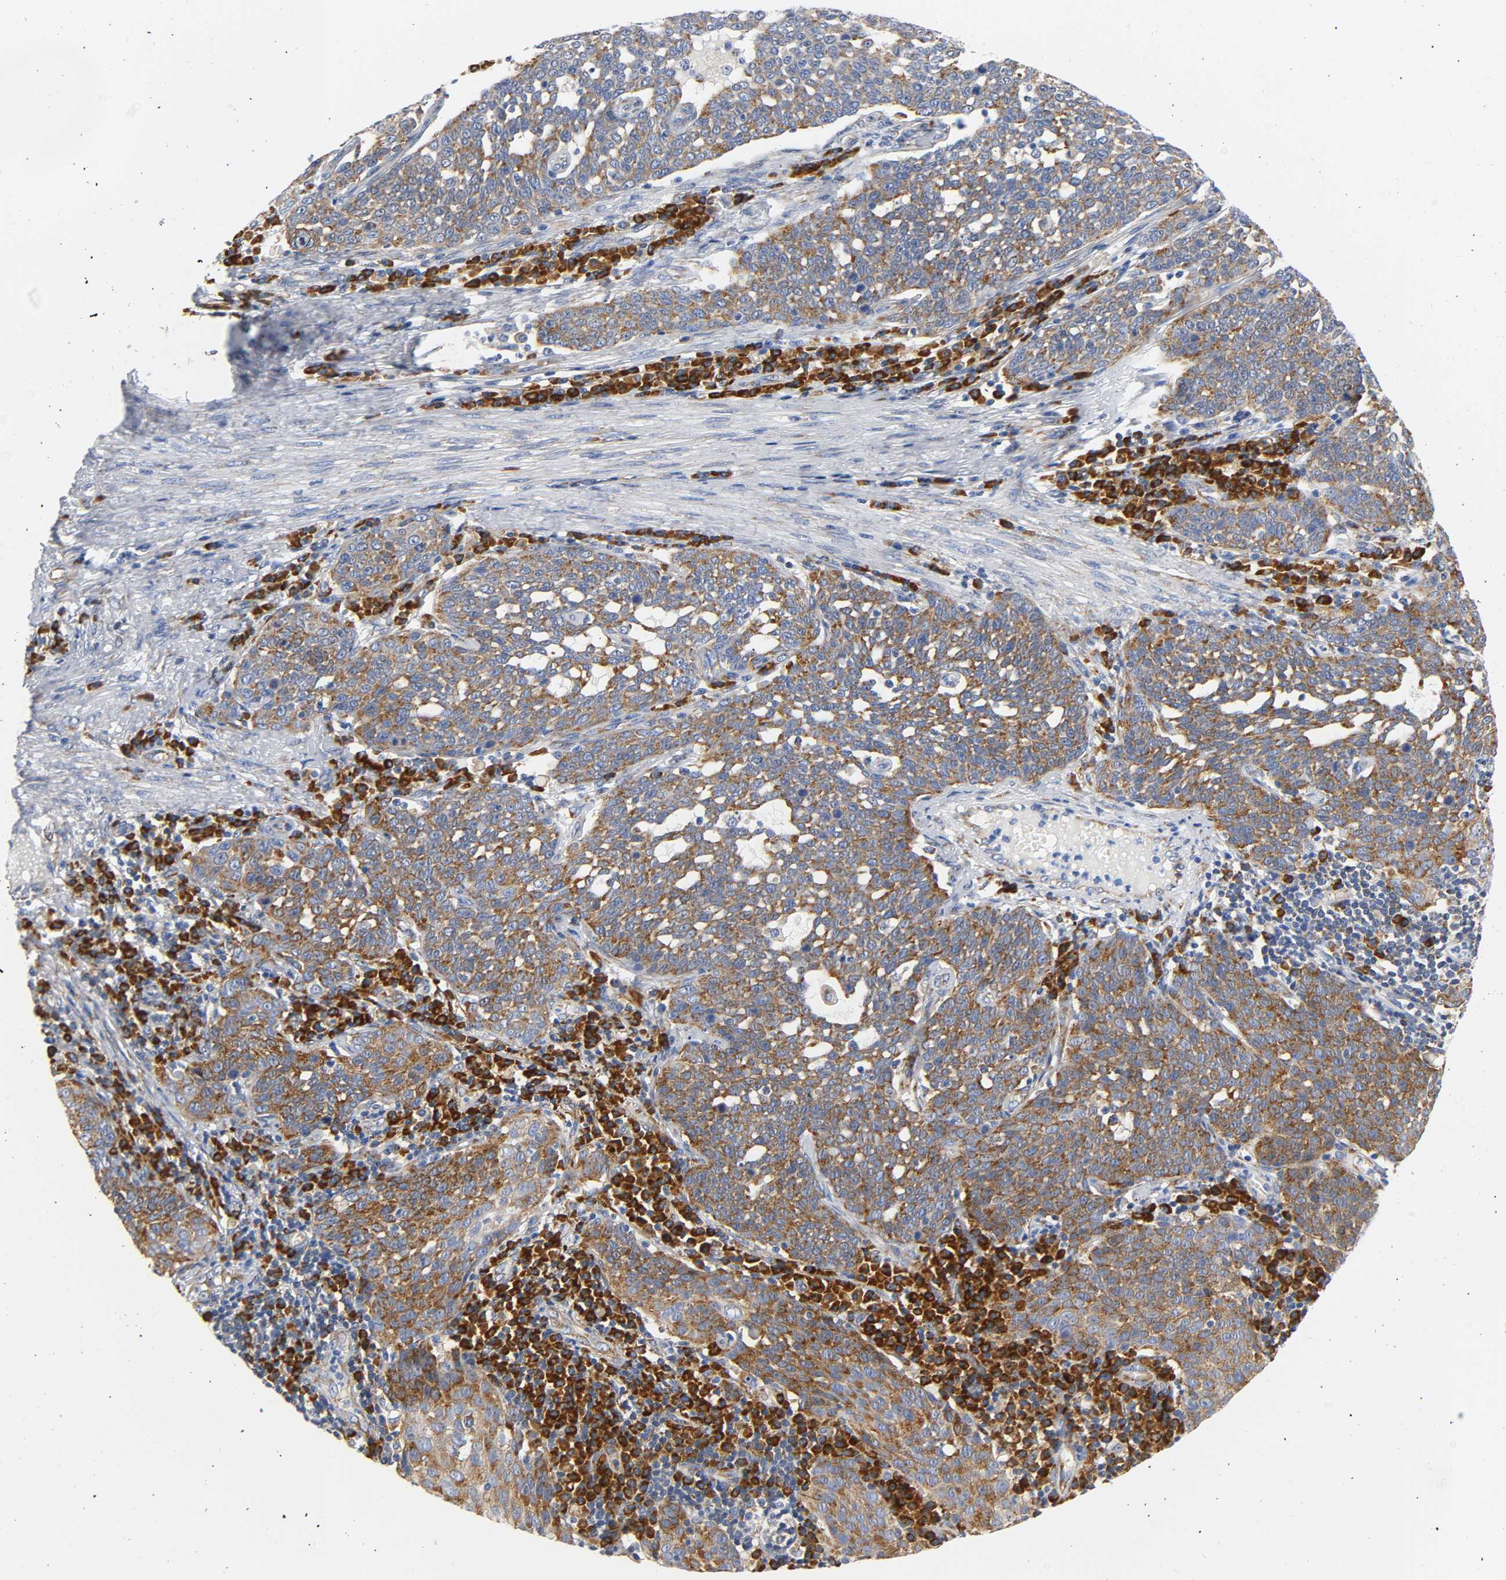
{"staining": {"intensity": "moderate", "quantity": ">75%", "location": "cytoplasmic/membranous"}, "tissue": "cervical cancer", "cell_type": "Tumor cells", "image_type": "cancer", "snomed": [{"axis": "morphology", "description": "Squamous cell carcinoma, NOS"}, {"axis": "topography", "description": "Cervix"}], "caption": "A brown stain shows moderate cytoplasmic/membranous positivity of a protein in human cervical cancer tumor cells.", "gene": "REL", "patient": {"sex": "female", "age": 34}}